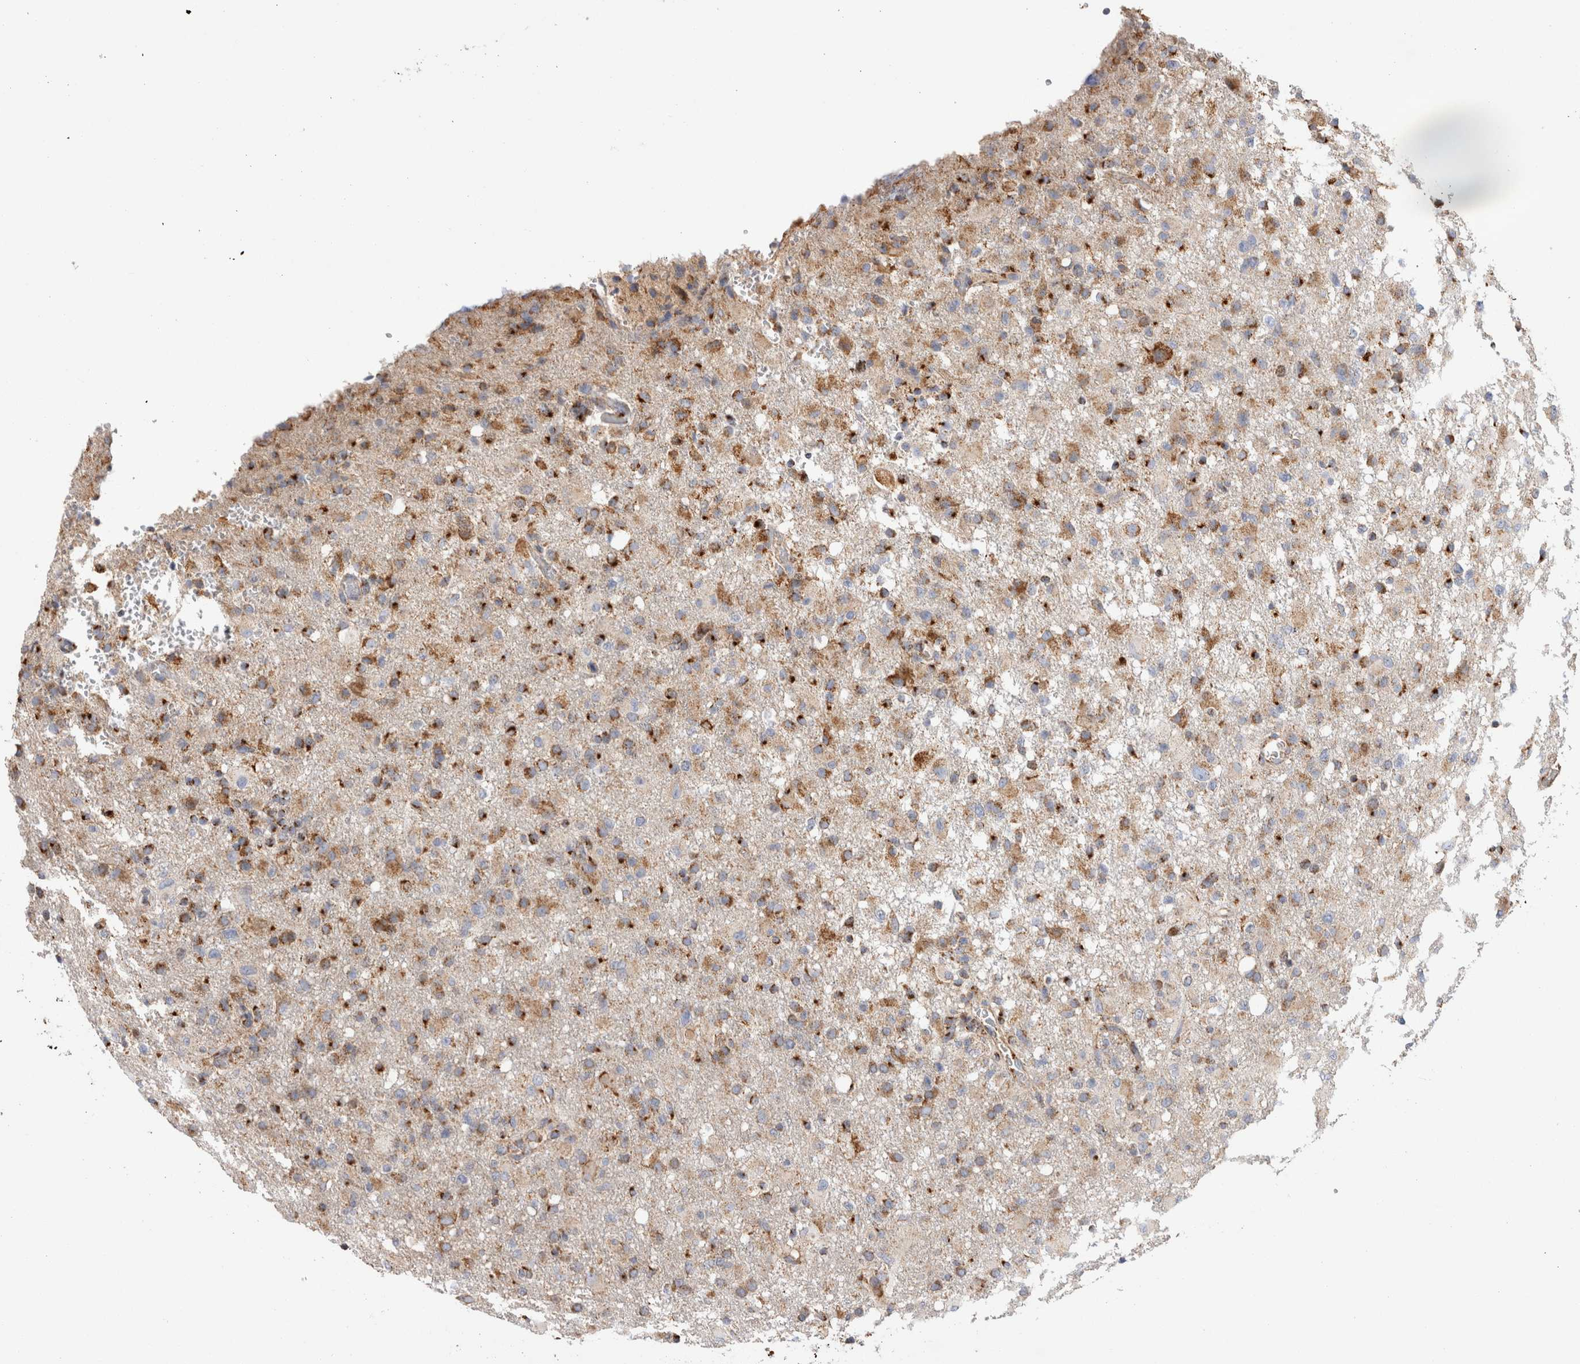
{"staining": {"intensity": "moderate", "quantity": "25%-75%", "location": "cytoplasmic/membranous"}, "tissue": "glioma", "cell_type": "Tumor cells", "image_type": "cancer", "snomed": [{"axis": "morphology", "description": "Glioma, malignant, High grade"}, {"axis": "topography", "description": "Brain"}], "caption": "A high-resolution photomicrograph shows IHC staining of glioma, which reveals moderate cytoplasmic/membranous staining in about 25%-75% of tumor cells. (Stains: DAB (3,3'-diaminobenzidine) in brown, nuclei in blue, Microscopy: brightfield microscopy at high magnification).", "gene": "IARS2", "patient": {"sex": "female", "age": 57}}